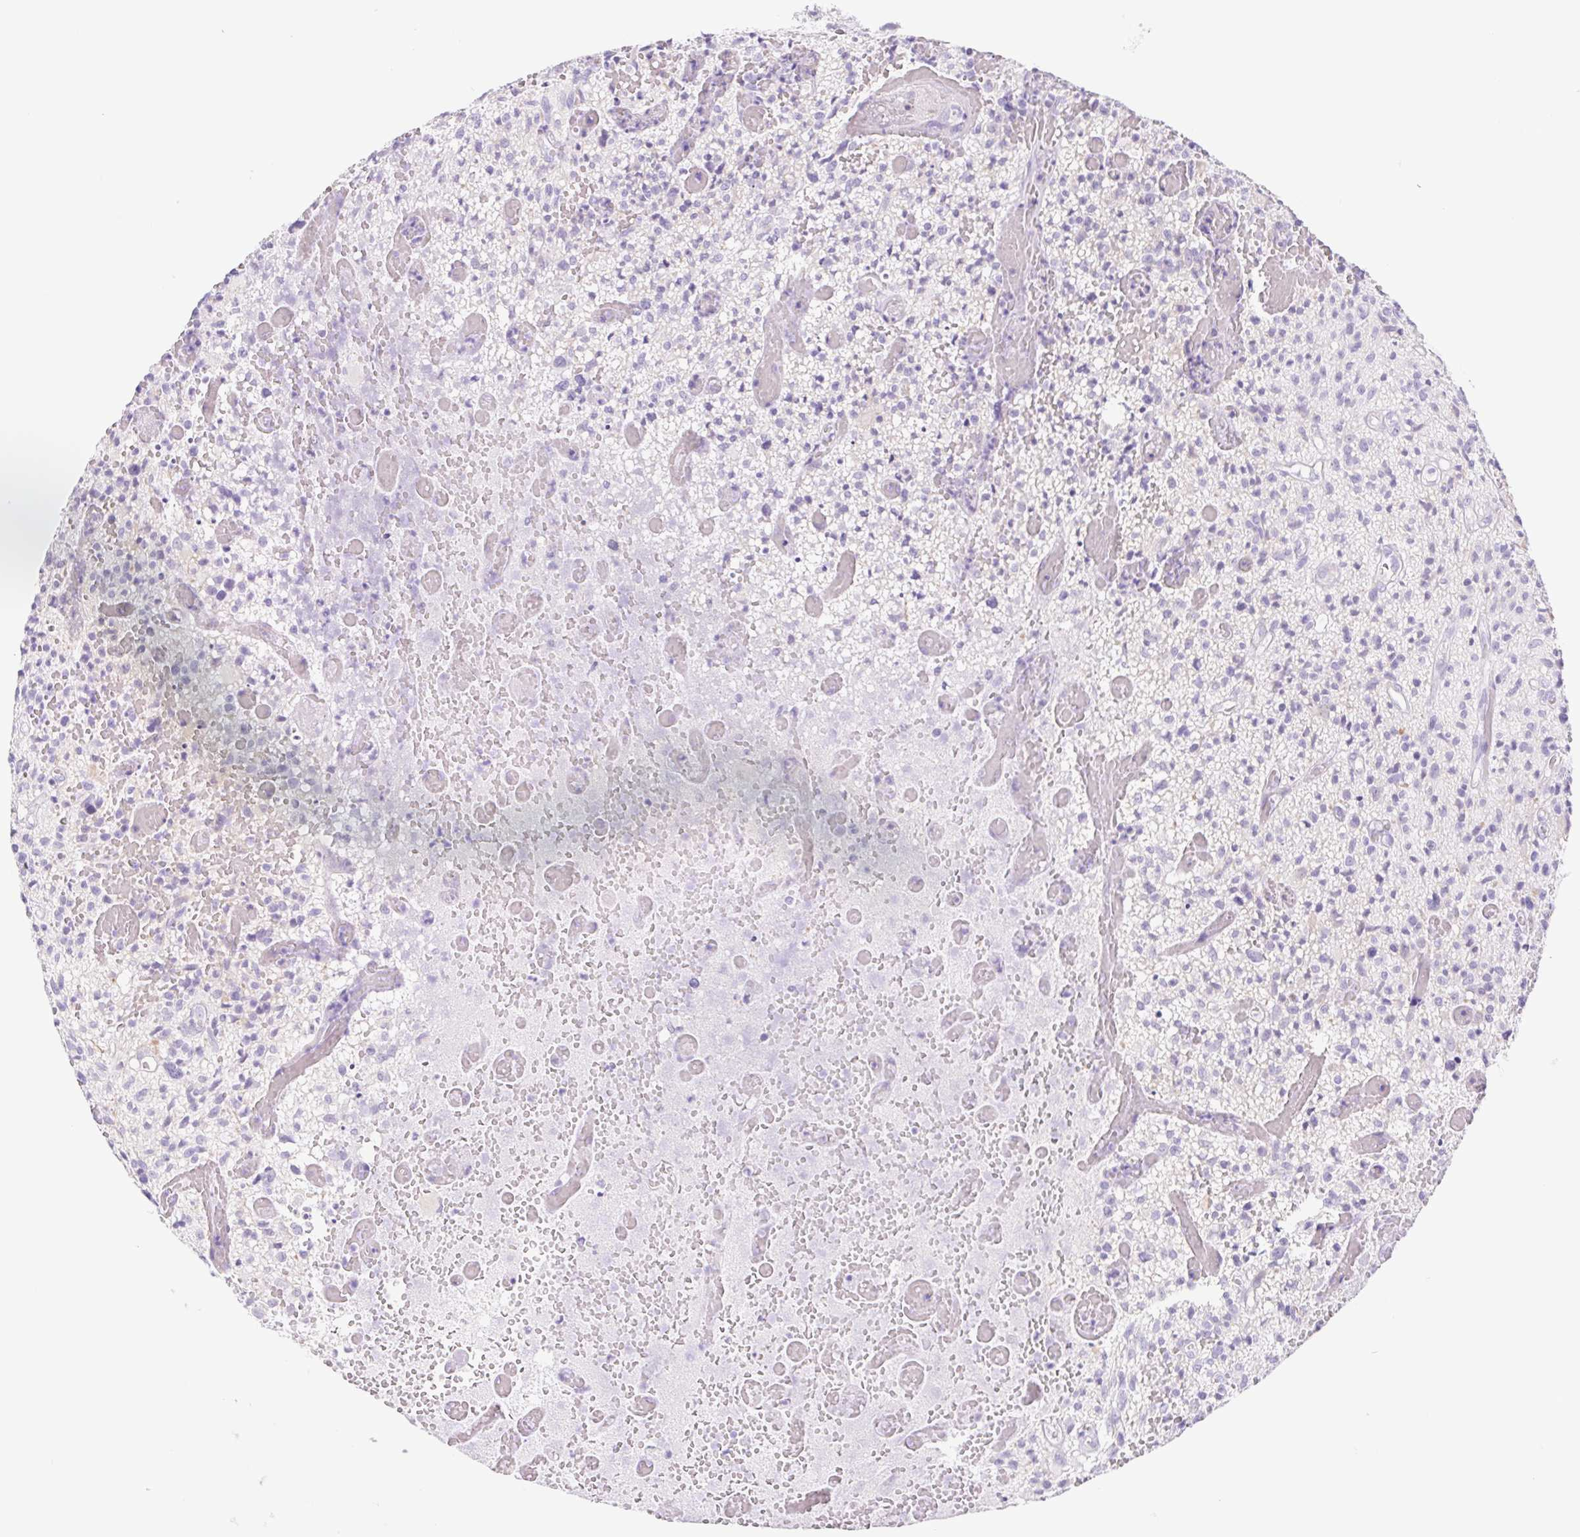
{"staining": {"intensity": "negative", "quantity": "none", "location": "none"}, "tissue": "glioma", "cell_type": "Tumor cells", "image_type": "cancer", "snomed": [{"axis": "morphology", "description": "Glioma, malignant, High grade"}, {"axis": "topography", "description": "Brain"}], "caption": "DAB immunohistochemical staining of human malignant glioma (high-grade) reveals no significant staining in tumor cells. (Brightfield microscopy of DAB immunohistochemistry (IHC) at high magnification).", "gene": "CYP21A2", "patient": {"sex": "male", "age": 75}}